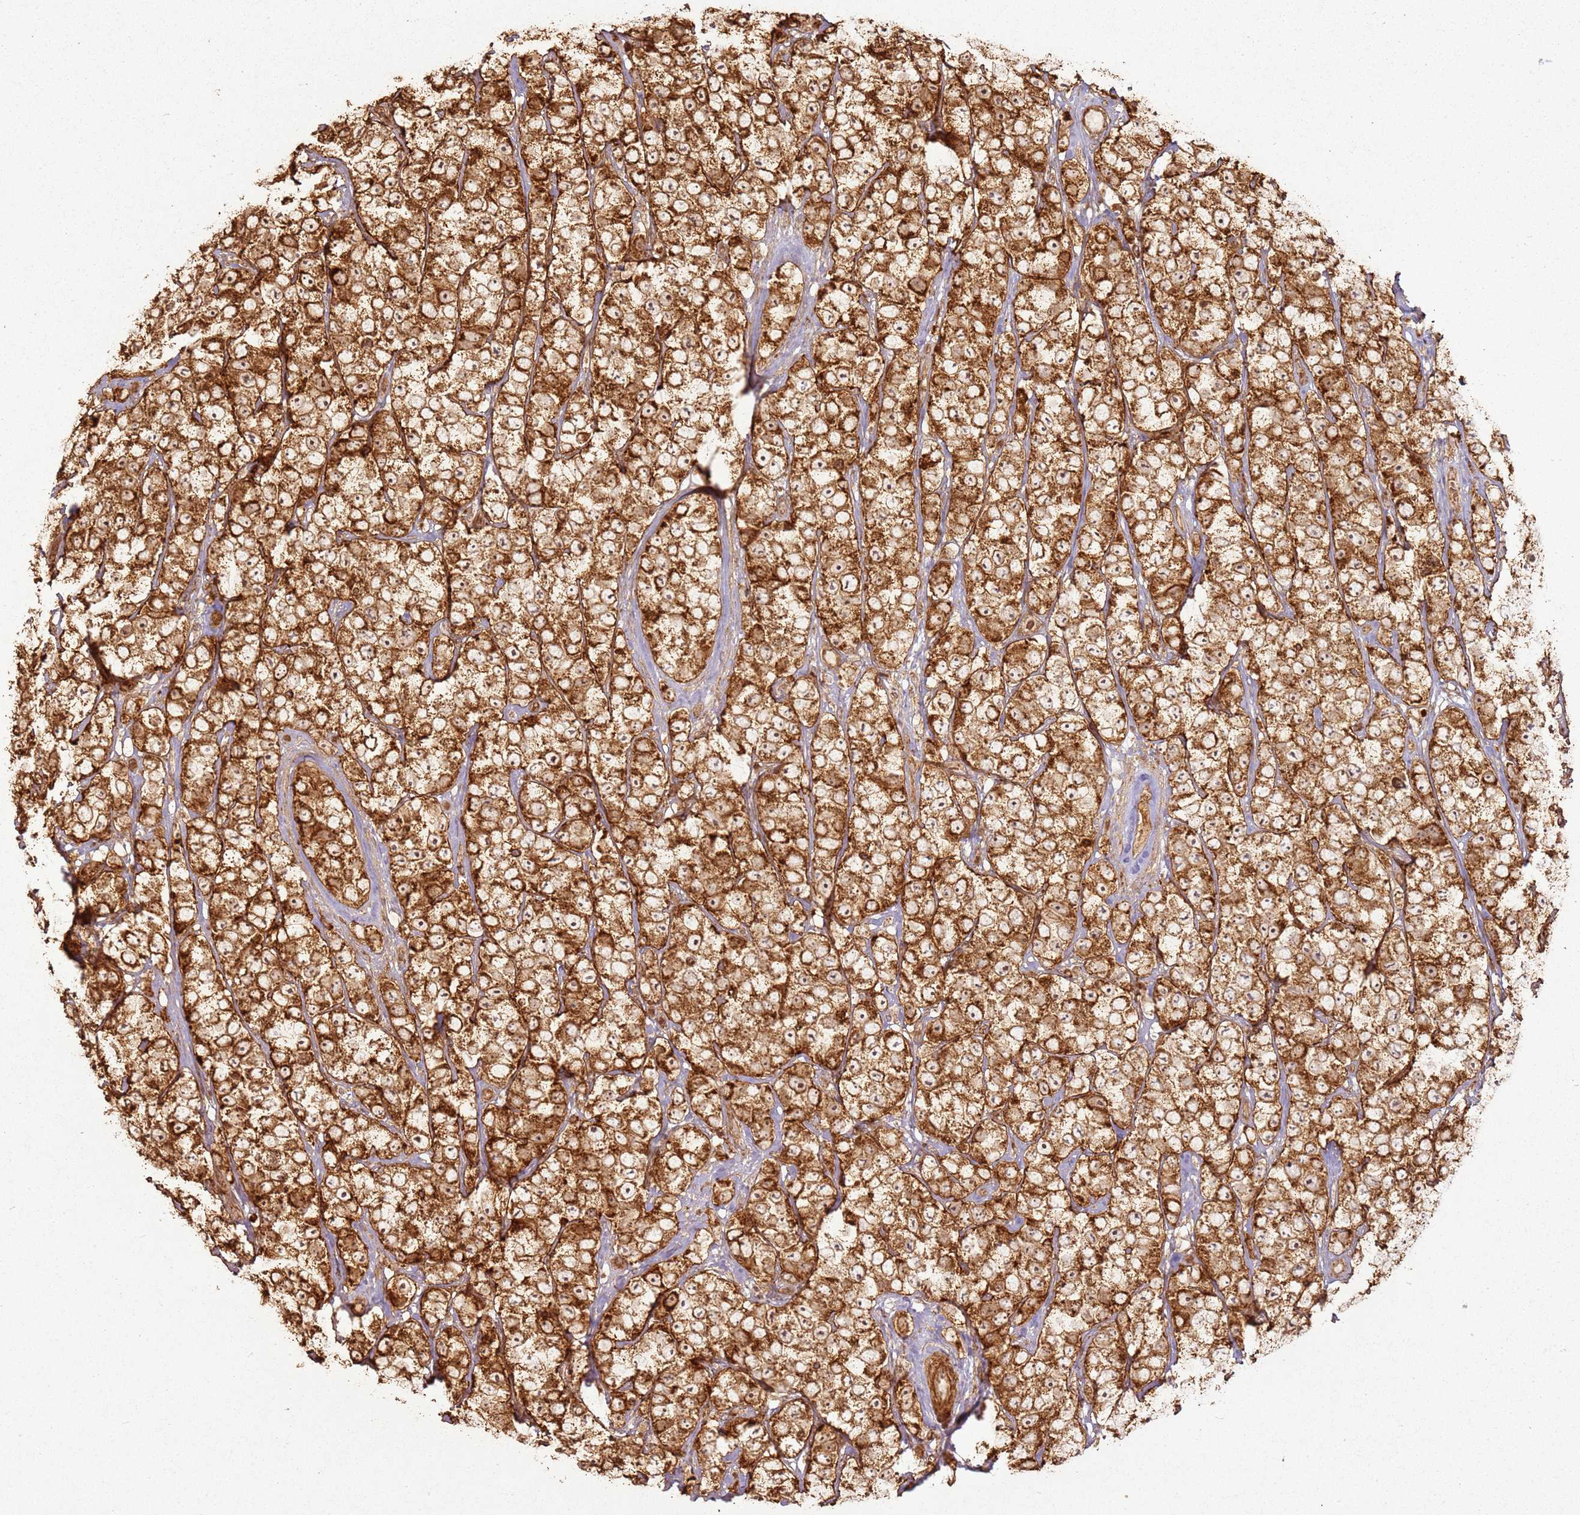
{"staining": {"intensity": "strong", "quantity": ">75%", "location": "cytoplasmic/membranous,nuclear"}, "tissue": "testis cancer", "cell_type": "Tumor cells", "image_type": "cancer", "snomed": [{"axis": "morphology", "description": "Seminoma, NOS"}, {"axis": "topography", "description": "Testis"}], "caption": "Immunohistochemistry image of neoplastic tissue: testis seminoma stained using immunohistochemistry exhibits high levels of strong protein expression localized specifically in the cytoplasmic/membranous and nuclear of tumor cells, appearing as a cytoplasmic/membranous and nuclear brown color.", "gene": "MRPS6", "patient": {"sex": "male", "age": 28}}